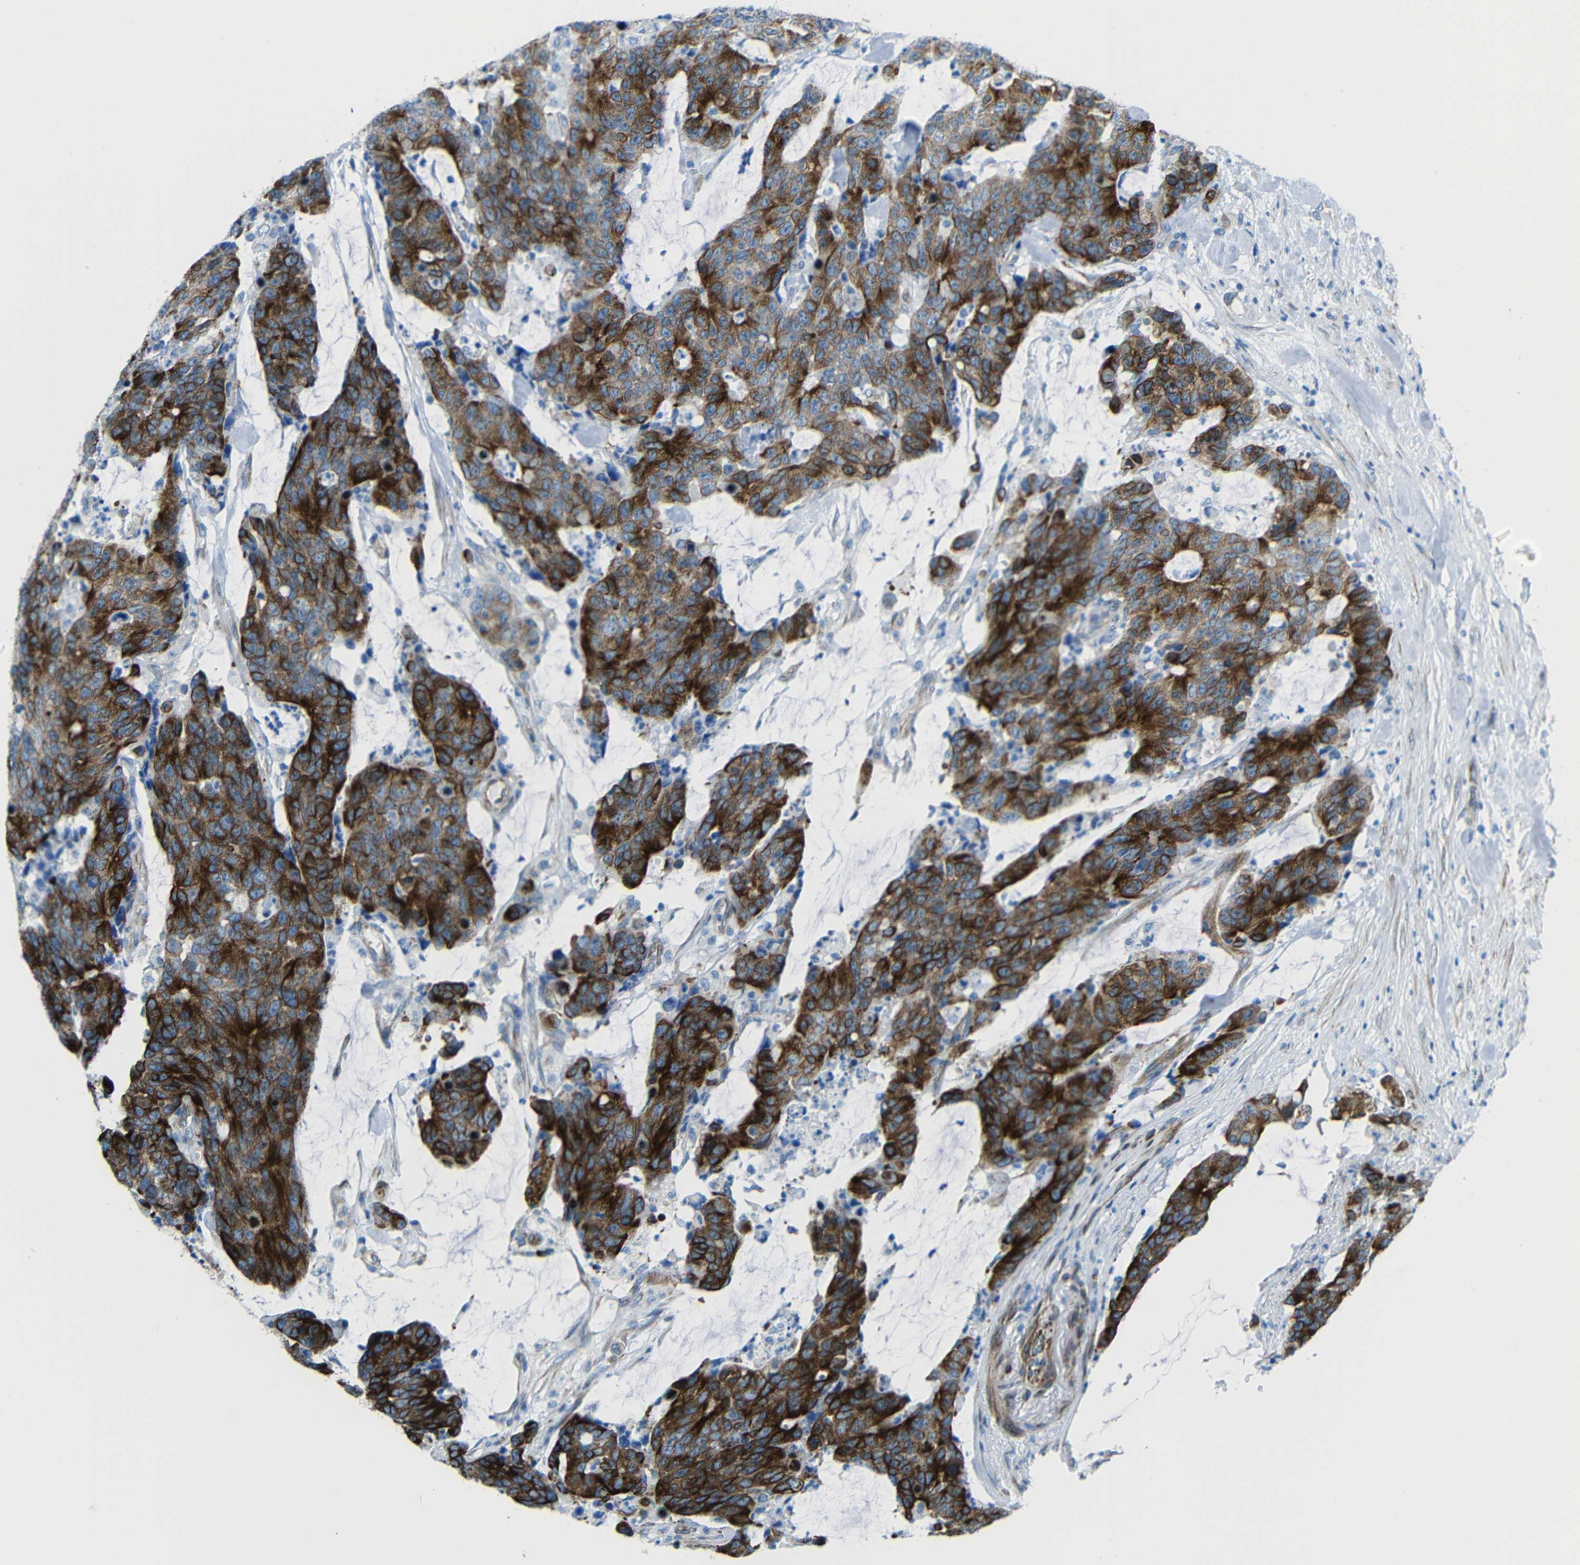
{"staining": {"intensity": "strong", "quantity": "25%-75%", "location": "cytoplasmic/membranous"}, "tissue": "colorectal cancer", "cell_type": "Tumor cells", "image_type": "cancer", "snomed": [{"axis": "morphology", "description": "Adenocarcinoma, NOS"}, {"axis": "topography", "description": "Colon"}], "caption": "IHC micrograph of human colorectal cancer stained for a protein (brown), which exhibits high levels of strong cytoplasmic/membranous staining in about 25%-75% of tumor cells.", "gene": "TUBB4B", "patient": {"sex": "female", "age": 86}}